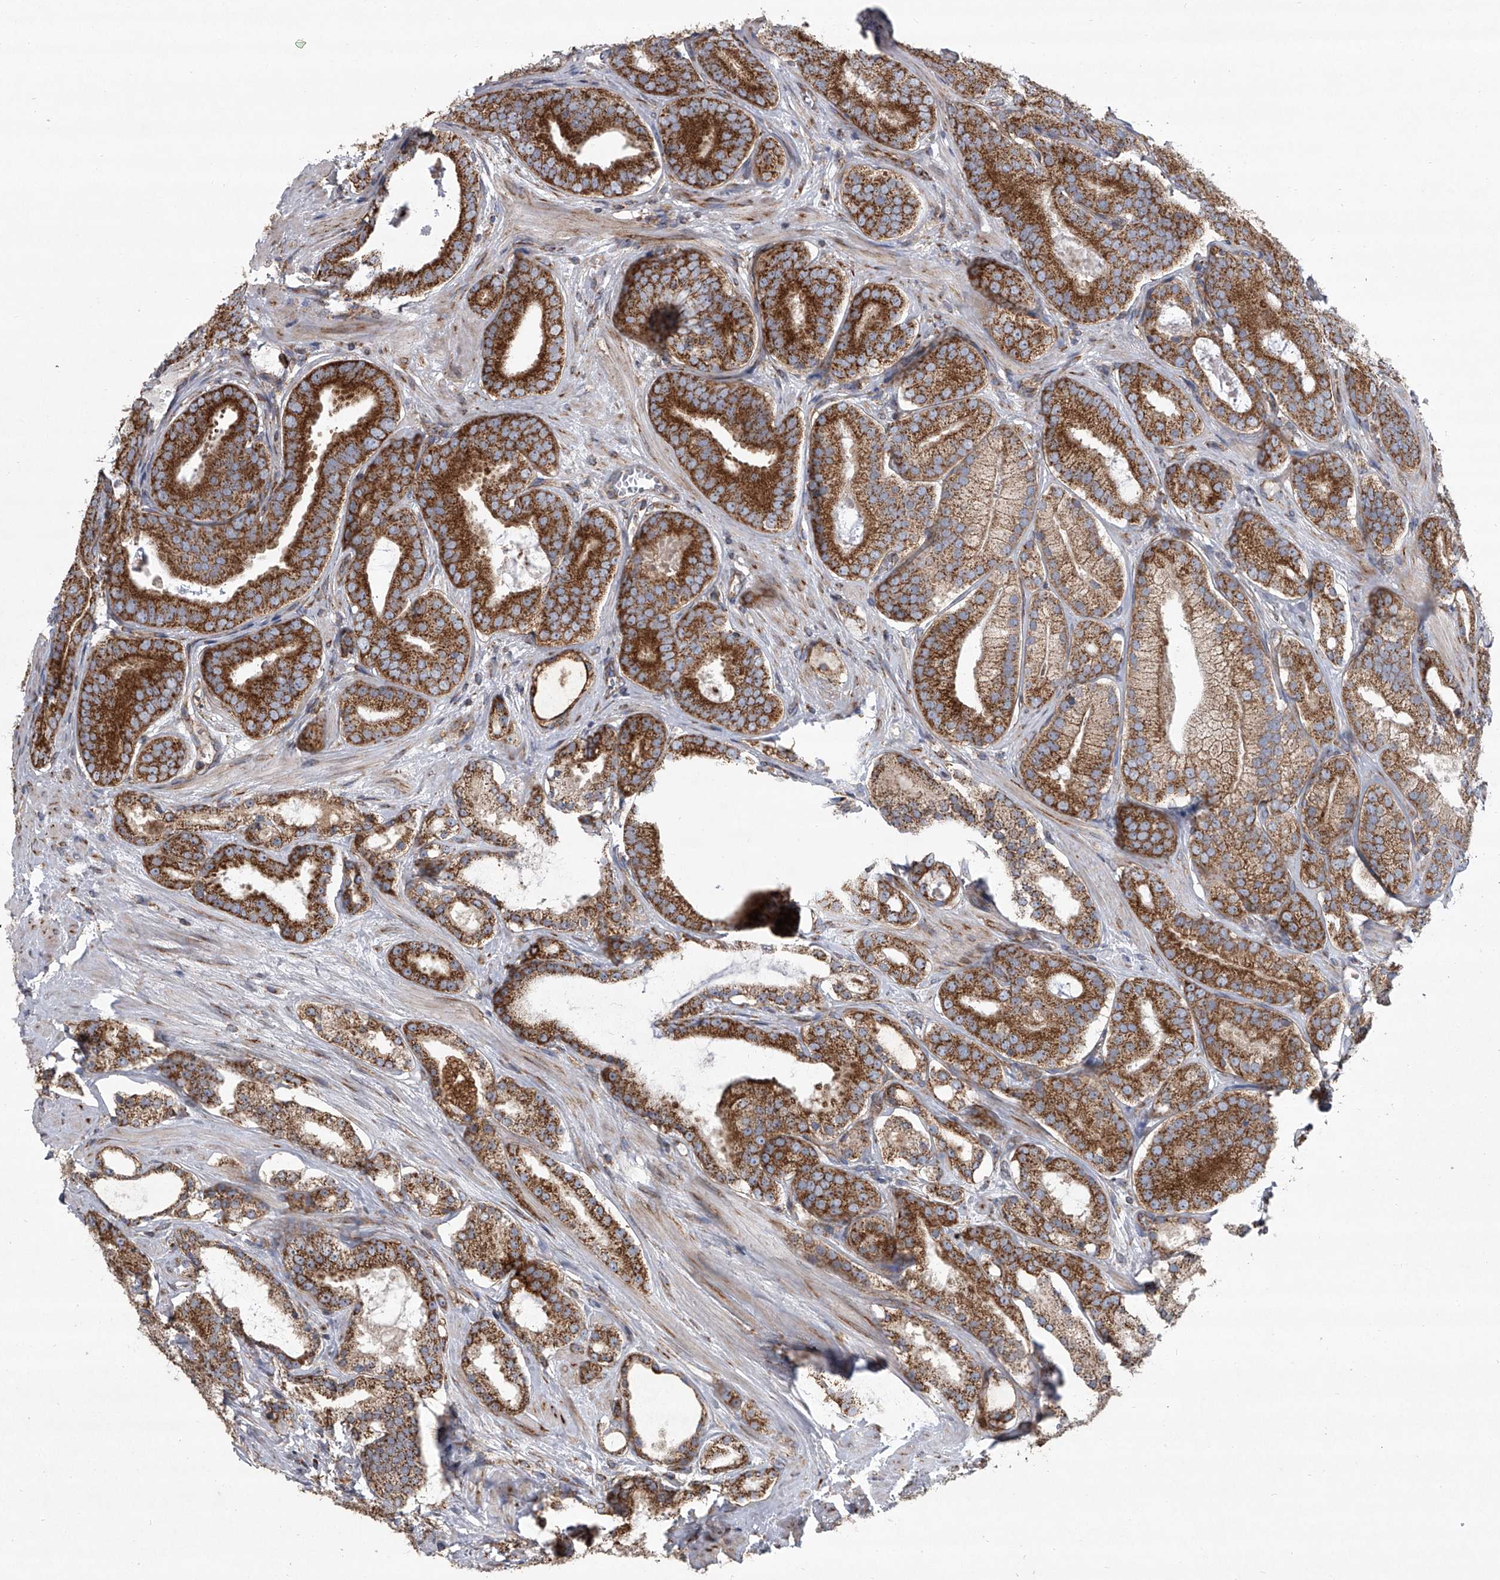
{"staining": {"intensity": "strong", "quantity": ">75%", "location": "cytoplasmic/membranous"}, "tissue": "prostate cancer", "cell_type": "Tumor cells", "image_type": "cancer", "snomed": [{"axis": "morphology", "description": "Adenocarcinoma, High grade"}, {"axis": "topography", "description": "Prostate"}], "caption": "Prostate high-grade adenocarcinoma stained with a protein marker displays strong staining in tumor cells.", "gene": "ZC3H15", "patient": {"sex": "male", "age": 60}}